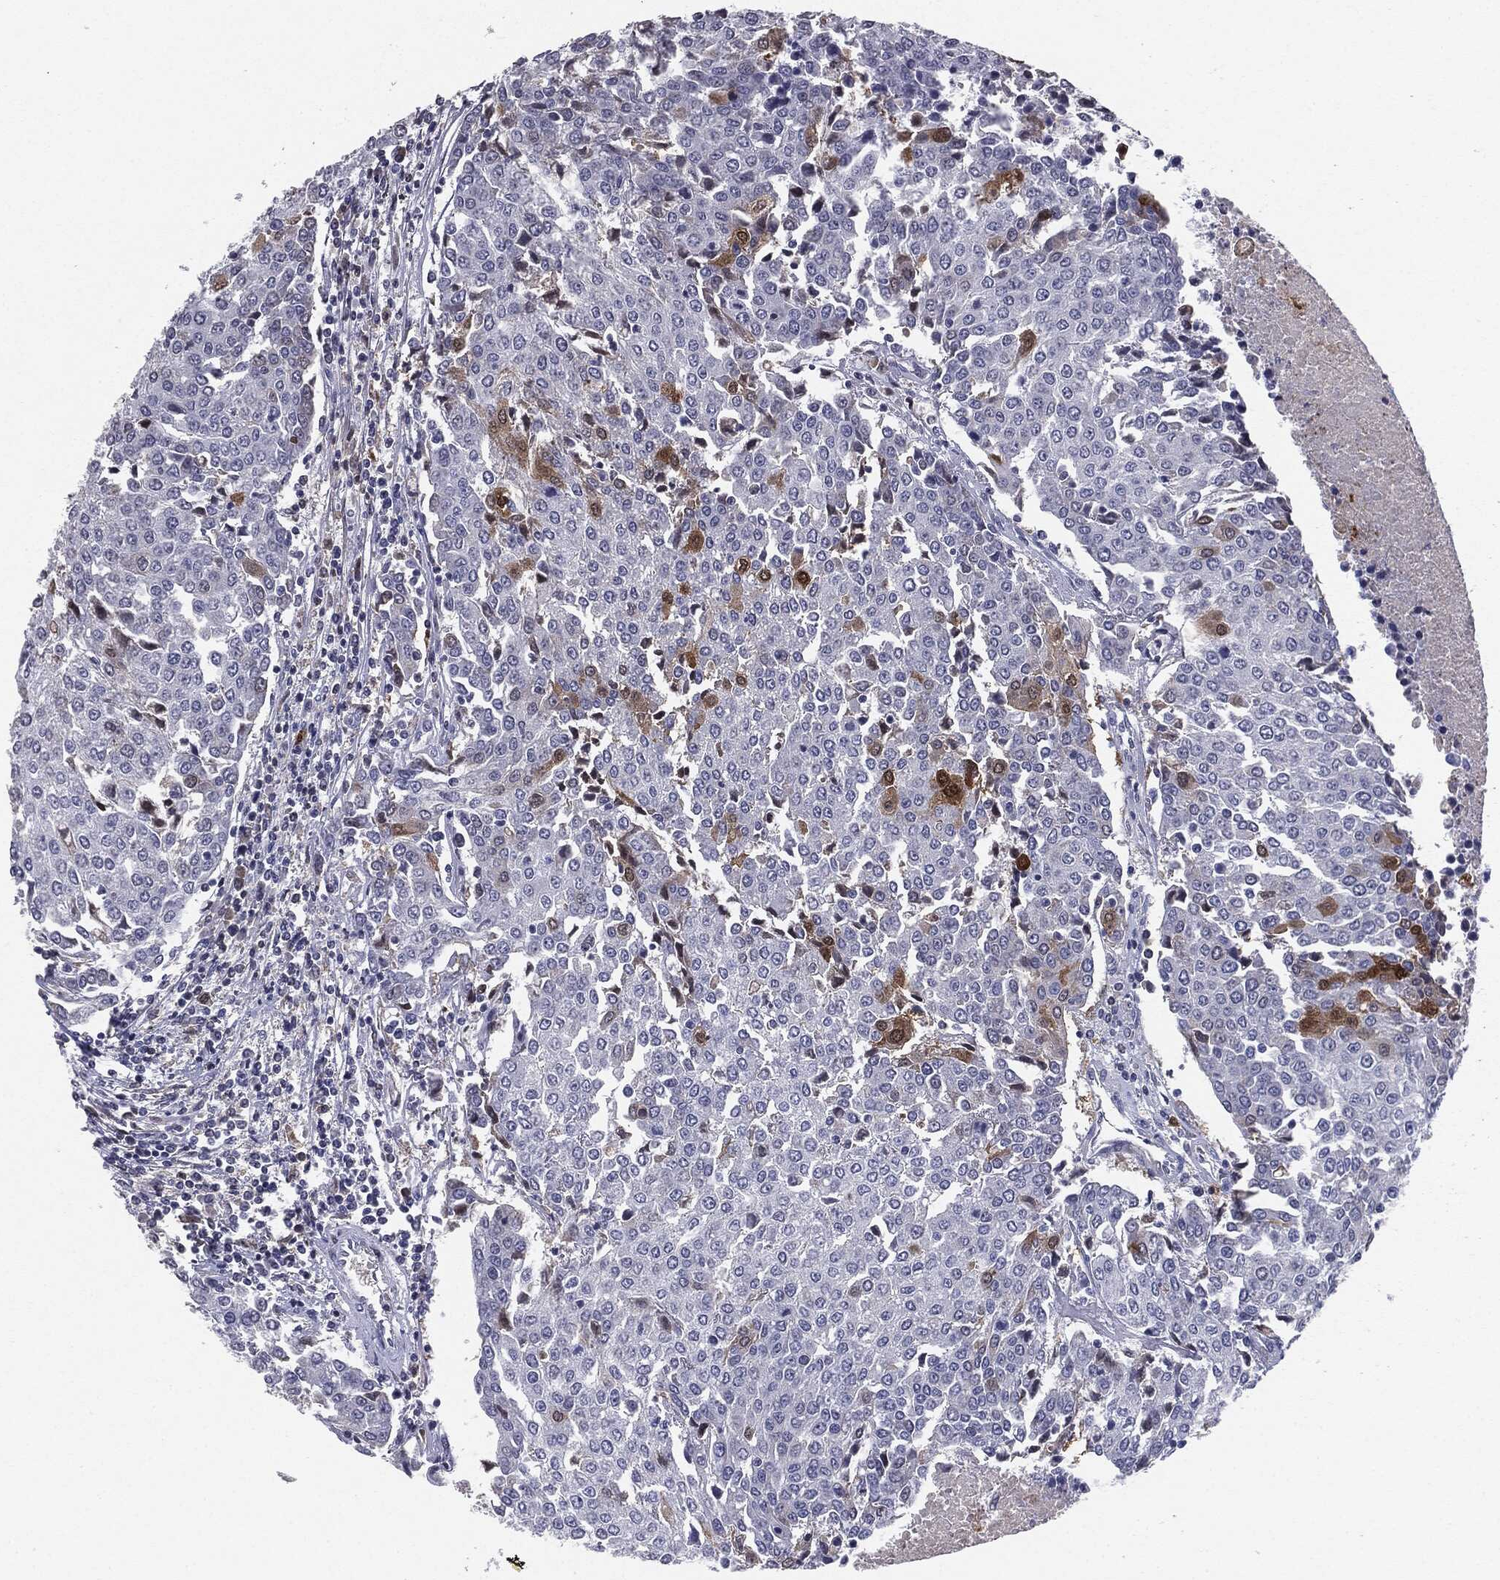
{"staining": {"intensity": "moderate", "quantity": "<25%", "location": "cytoplasmic/membranous,nuclear"}, "tissue": "urothelial cancer", "cell_type": "Tumor cells", "image_type": "cancer", "snomed": [{"axis": "morphology", "description": "Urothelial carcinoma, High grade"}, {"axis": "topography", "description": "Urinary bladder"}], "caption": "Urothelial carcinoma (high-grade) tissue demonstrates moderate cytoplasmic/membranous and nuclear staining in about <25% of tumor cells", "gene": "SERPINB4", "patient": {"sex": "female", "age": 85}}